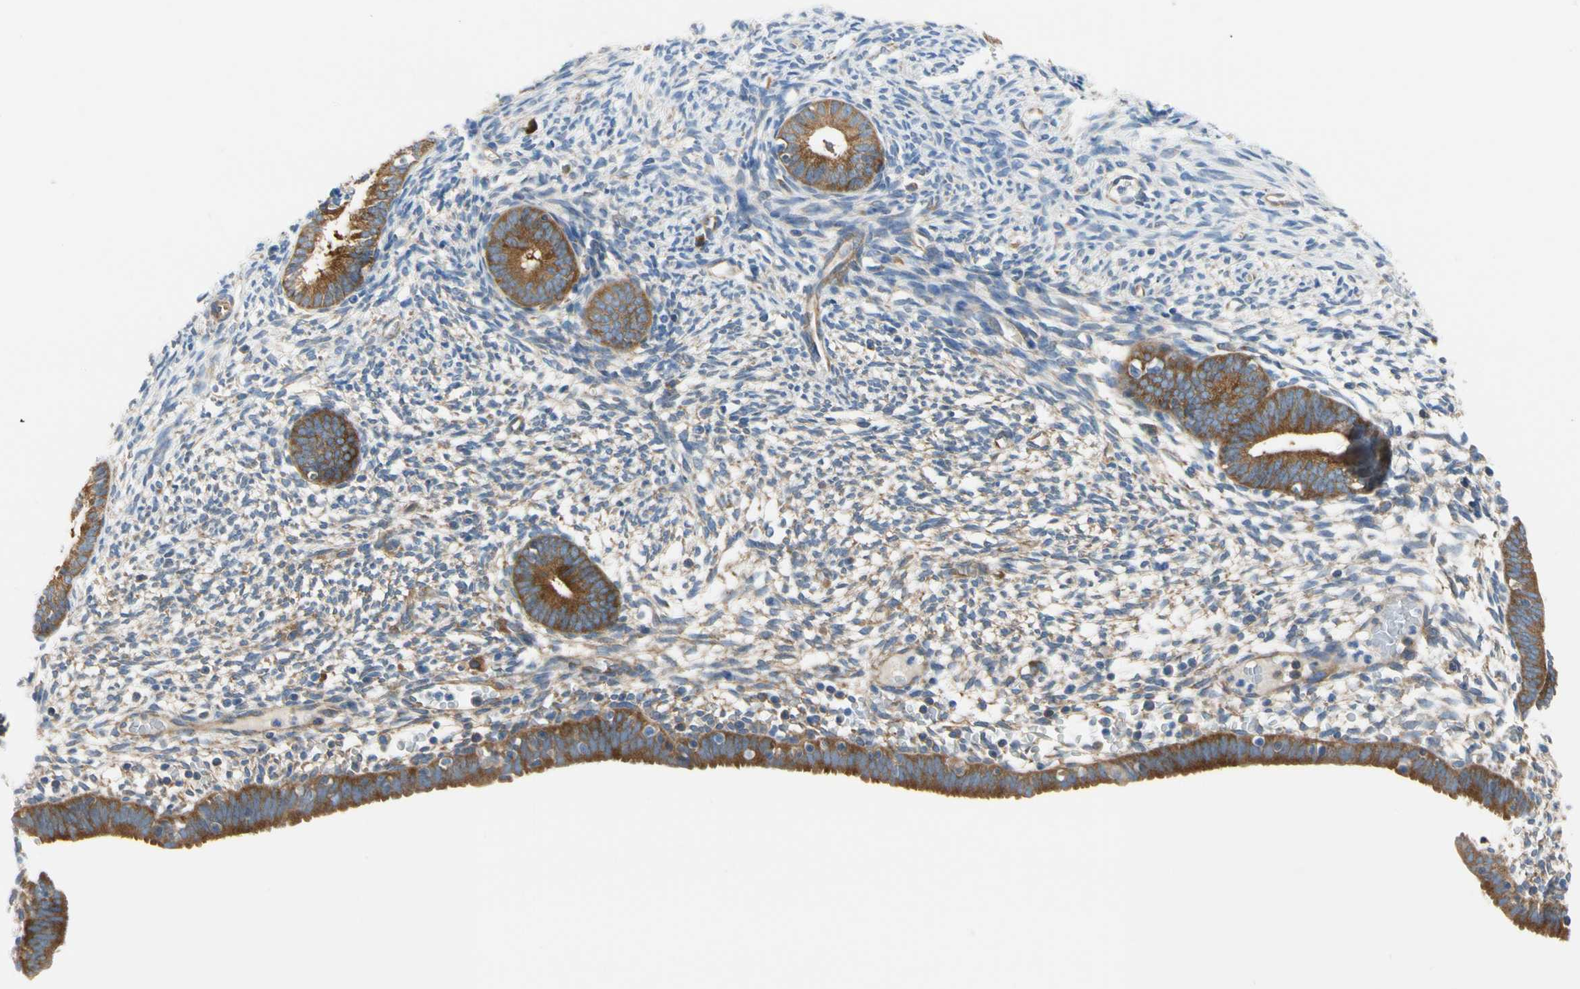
{"staining": {"intensity": "weak", "quantity": "25%-75%", "location": "cytoplasmic/membranous"}, "tissue": "endometrium", "cell_type": "Cells in endometrial stroma", "image_type": "normal", "snomed": [{"axis": "morphology", "description": "Normal tissue, NOS"}, {"axis": "morphology", "description": "Atrophy, NOS"}, {"axis": "topography", "description": "Uterus"}, {"axis": "topography", "description": "Endometrium"}], "caption": "Endometrium stained with immunohistochemistry (IHC) shows weak cytoplasmic/membranous staining in about 25%-75% of cells in endometrial stroma.", "gene": "GPHN", "patient": {"sex": "female", "age": 68}}